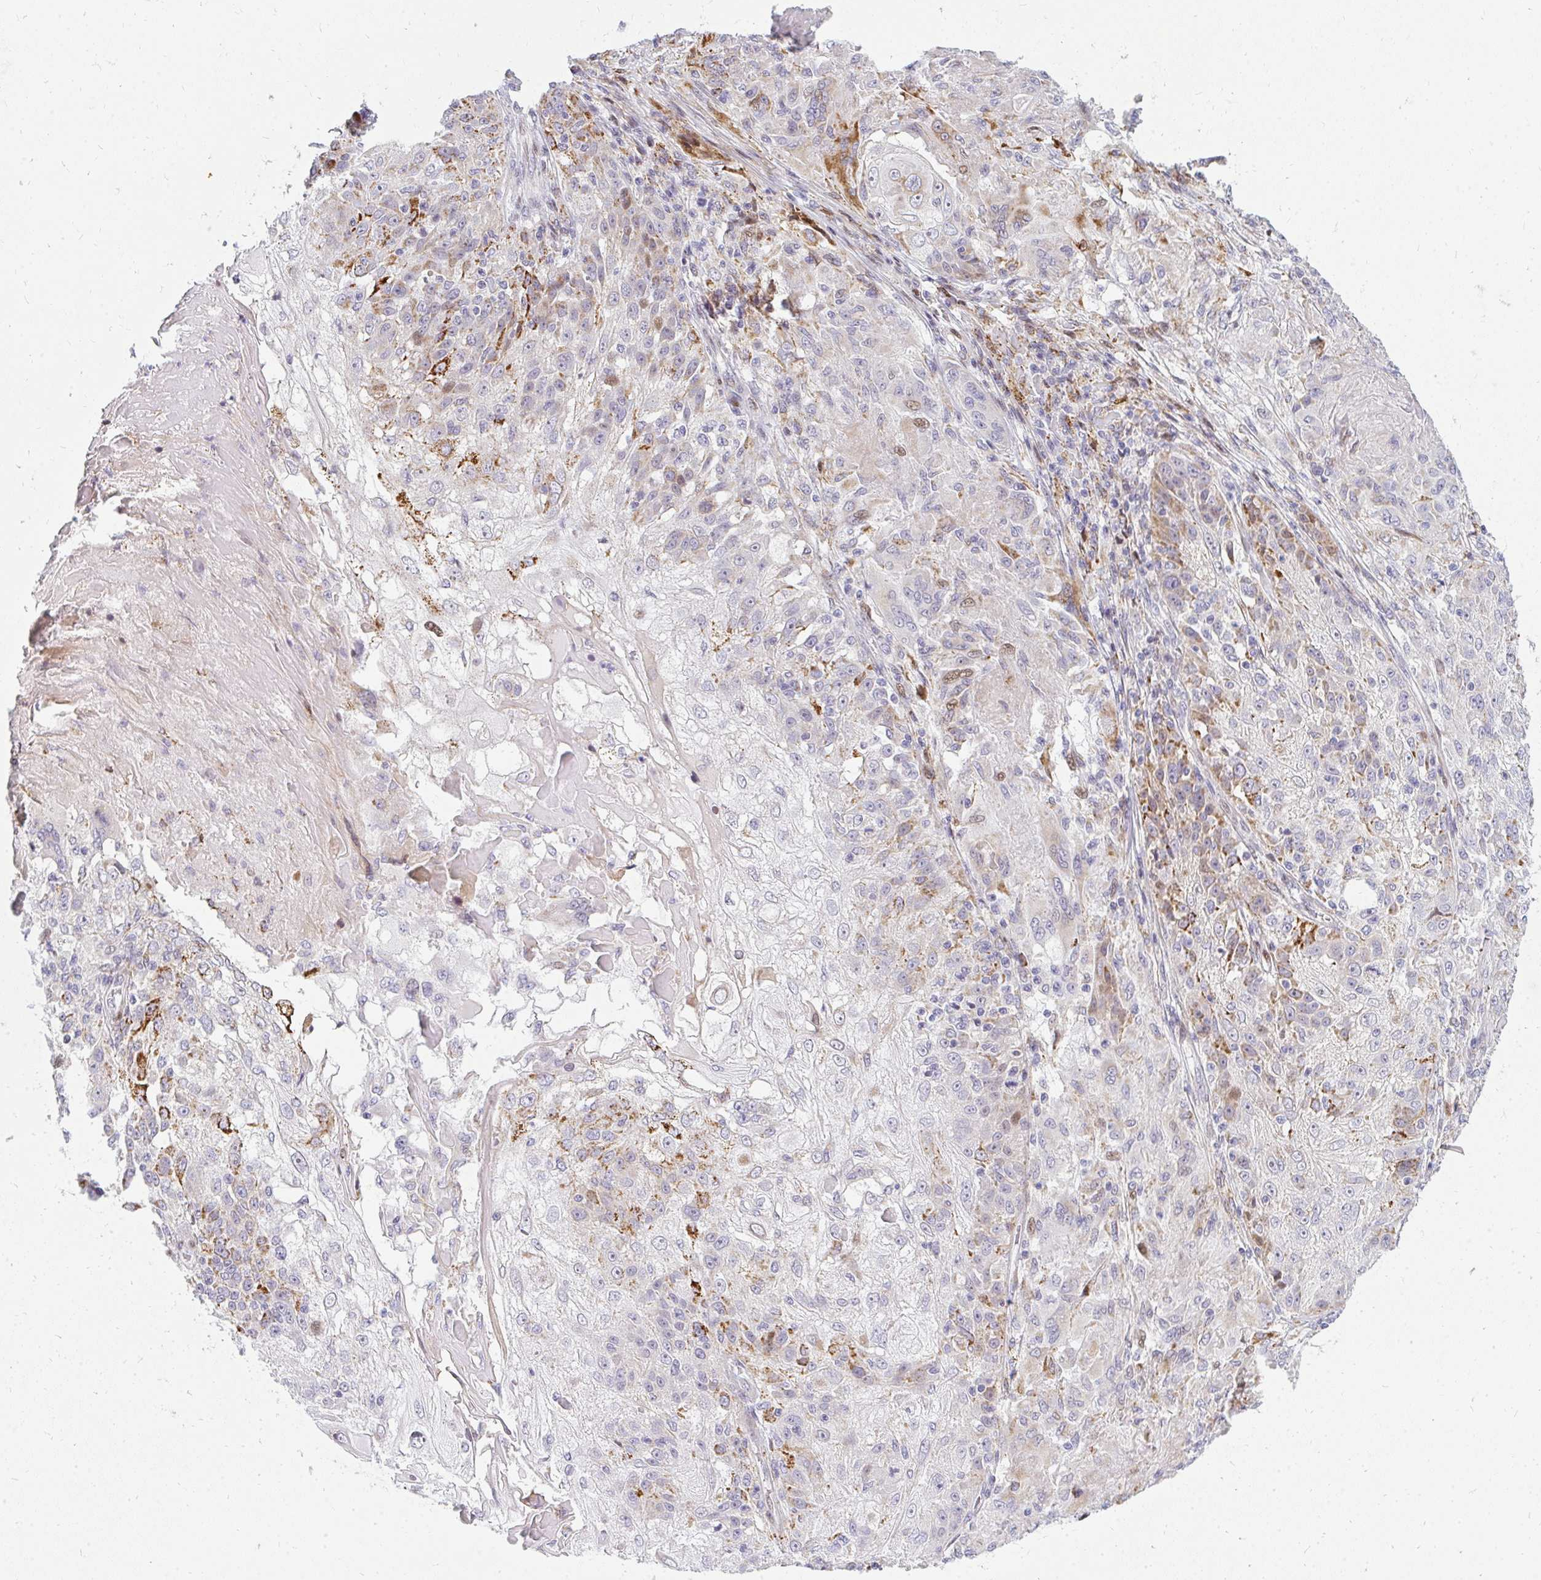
{"staining": {"intensity": "strong", "quantity": "25%-75%", "location": "cytoplasmic/membranous"}, "tissue": "skin cancer", "cell_type": "Tumor cells", "image_type": "cancer", "snomed": [{"axis": "morphology", "description": "Normal tissue, NOS"}, {"axis": "morphology", "description": "Squamous cell carcinoma, NOS"}, {"axis": "topography", "description": "Skin"}], "caption": "IHC of skin cancer (squamous cell carcinoma) shows high levels of strong cytoplasmic/membranous staining in about 25%-75% of tumor cells.", "gene": "PLA2G5", "patient": {"sex": "female", "age": 83}}